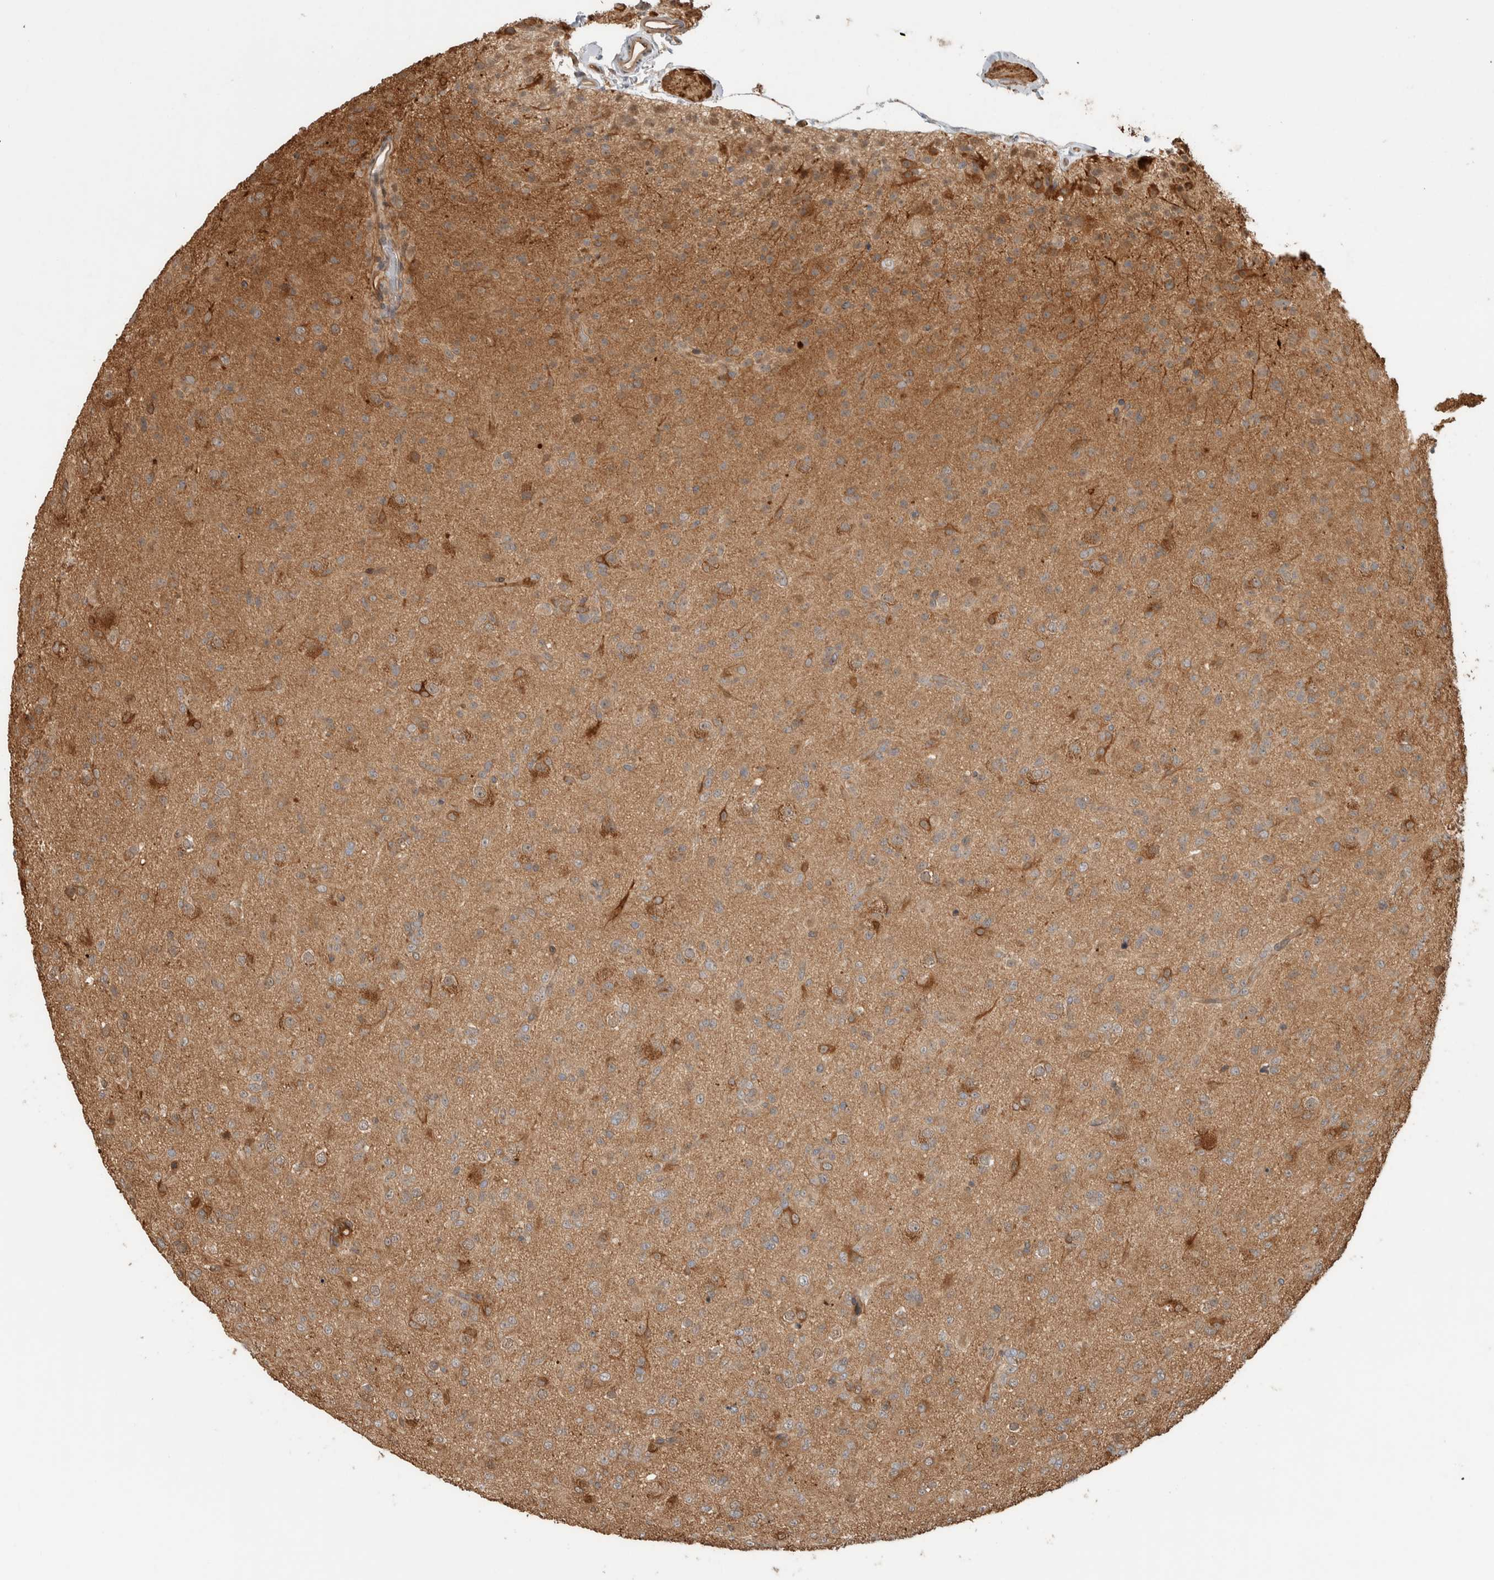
{"staining": {"intensity": "moderate", "quantity": ">75%", "location": "cytoplasmic/membranous"}, "tissue": "glioma", "cell_type": "Tumor cells", "image_type": "cancer", "snomed": [{"axis": "morphology", "description": "Glioma, malignant, Low grade"}, {"axis": "topography", "description": "Brain"}], "caption": "Tumor cells display medium levels of moderate cytoplasmic/membranous staining in about >75% of cells in malignant low-grade glioma. Nuclei are stained in blue.", "gene": "CNTROB", "patient": {"sex": "male", "age": 65}}